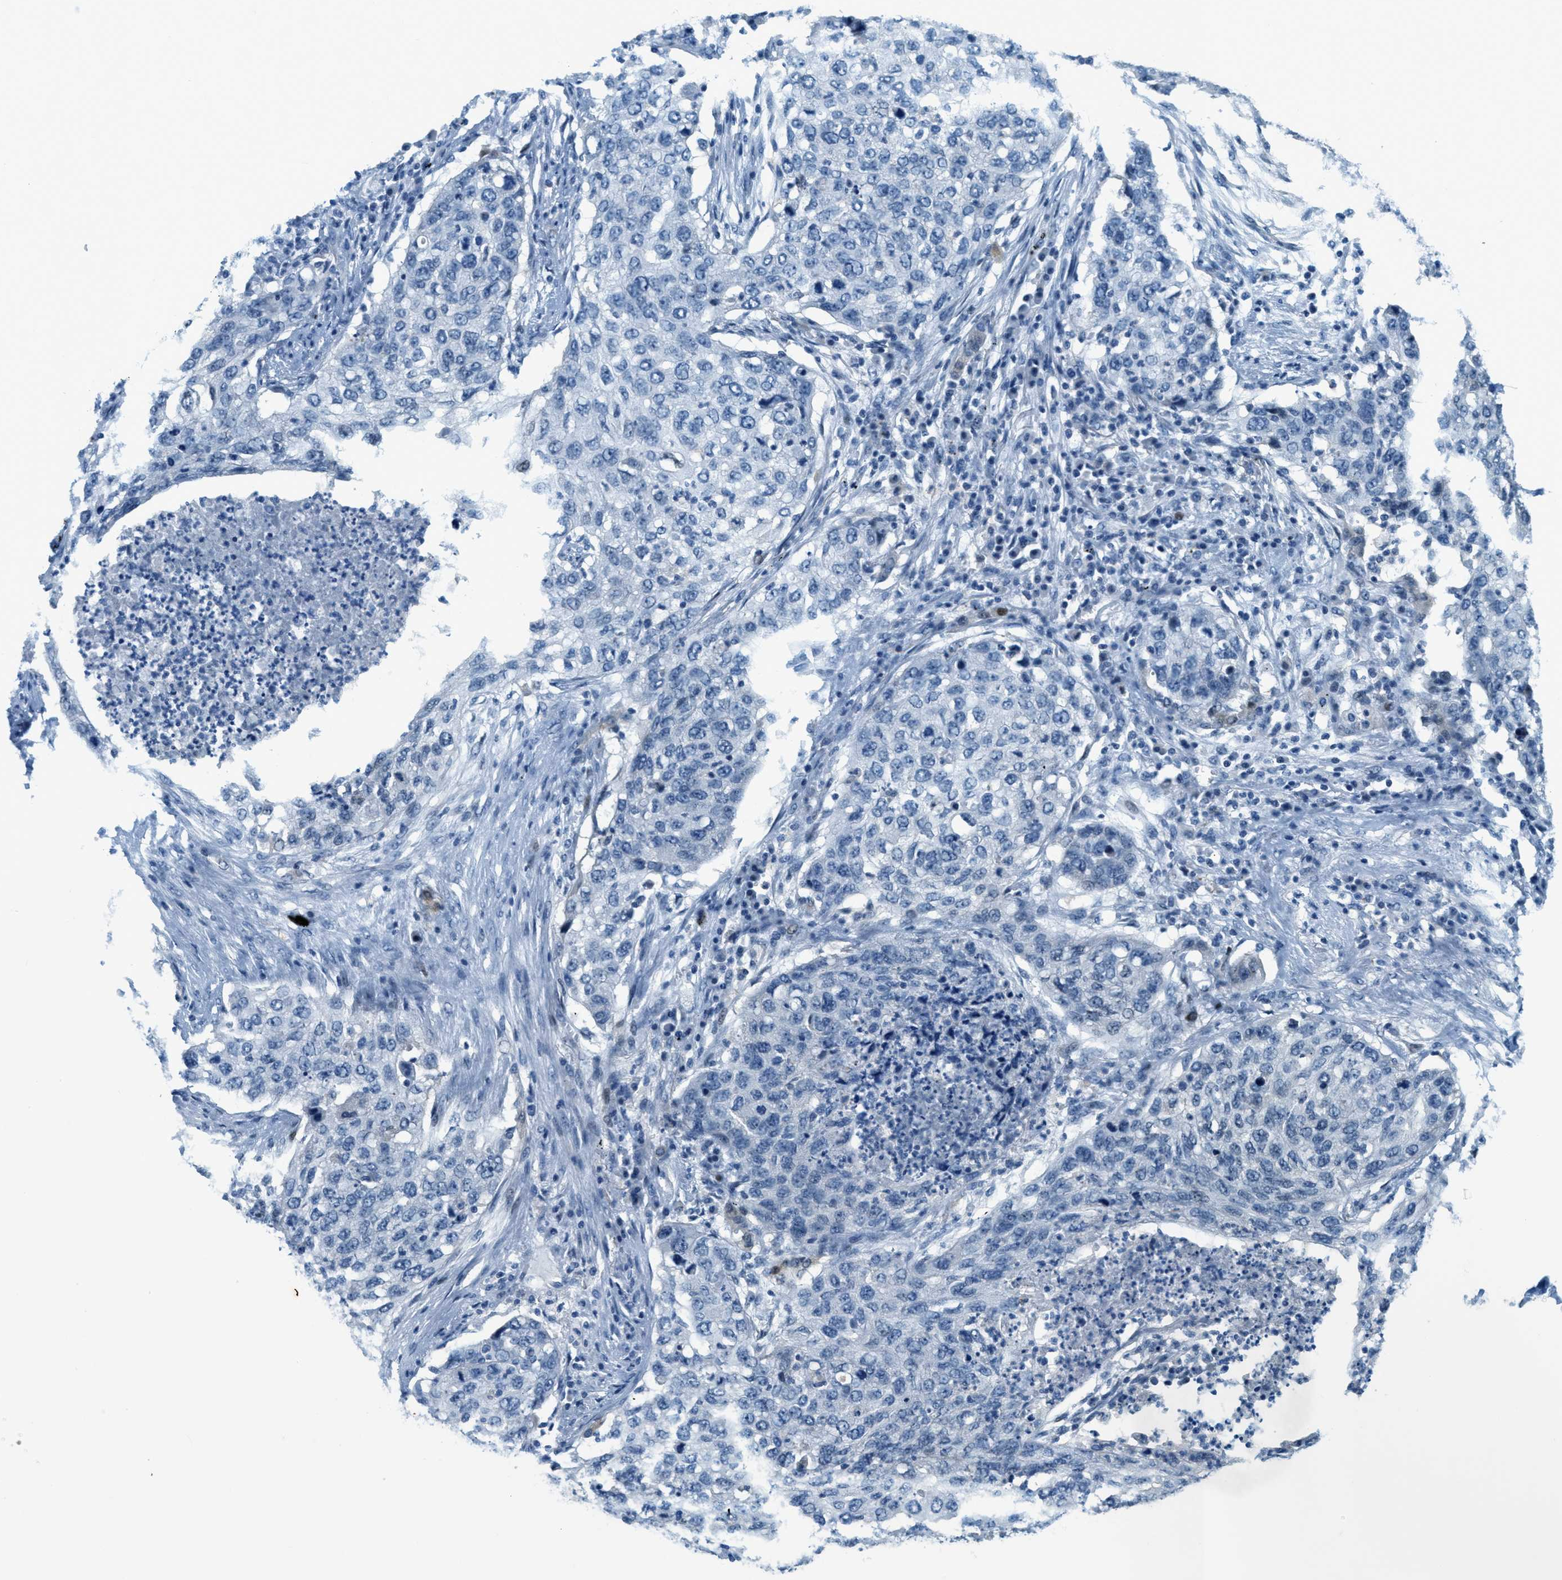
{"staining": {"intensity": "negative", "quantity": "none", "location": "none"}, "tissue": "lung cancer", "cell_type": "Tumor cells", "image_type": "cancer", "snomed": [{"axis": "morphology", "description": "Squamous cell carcinoma, NOS"}, {"axis": "topography", "description": "Lung"}], "caption": "DAB immunohistochemical staining of human lung cancer reveals no significant staining in tumor cells.", "gene": "CYP4X1", "patient": {"sex": "female", "age": 63}}